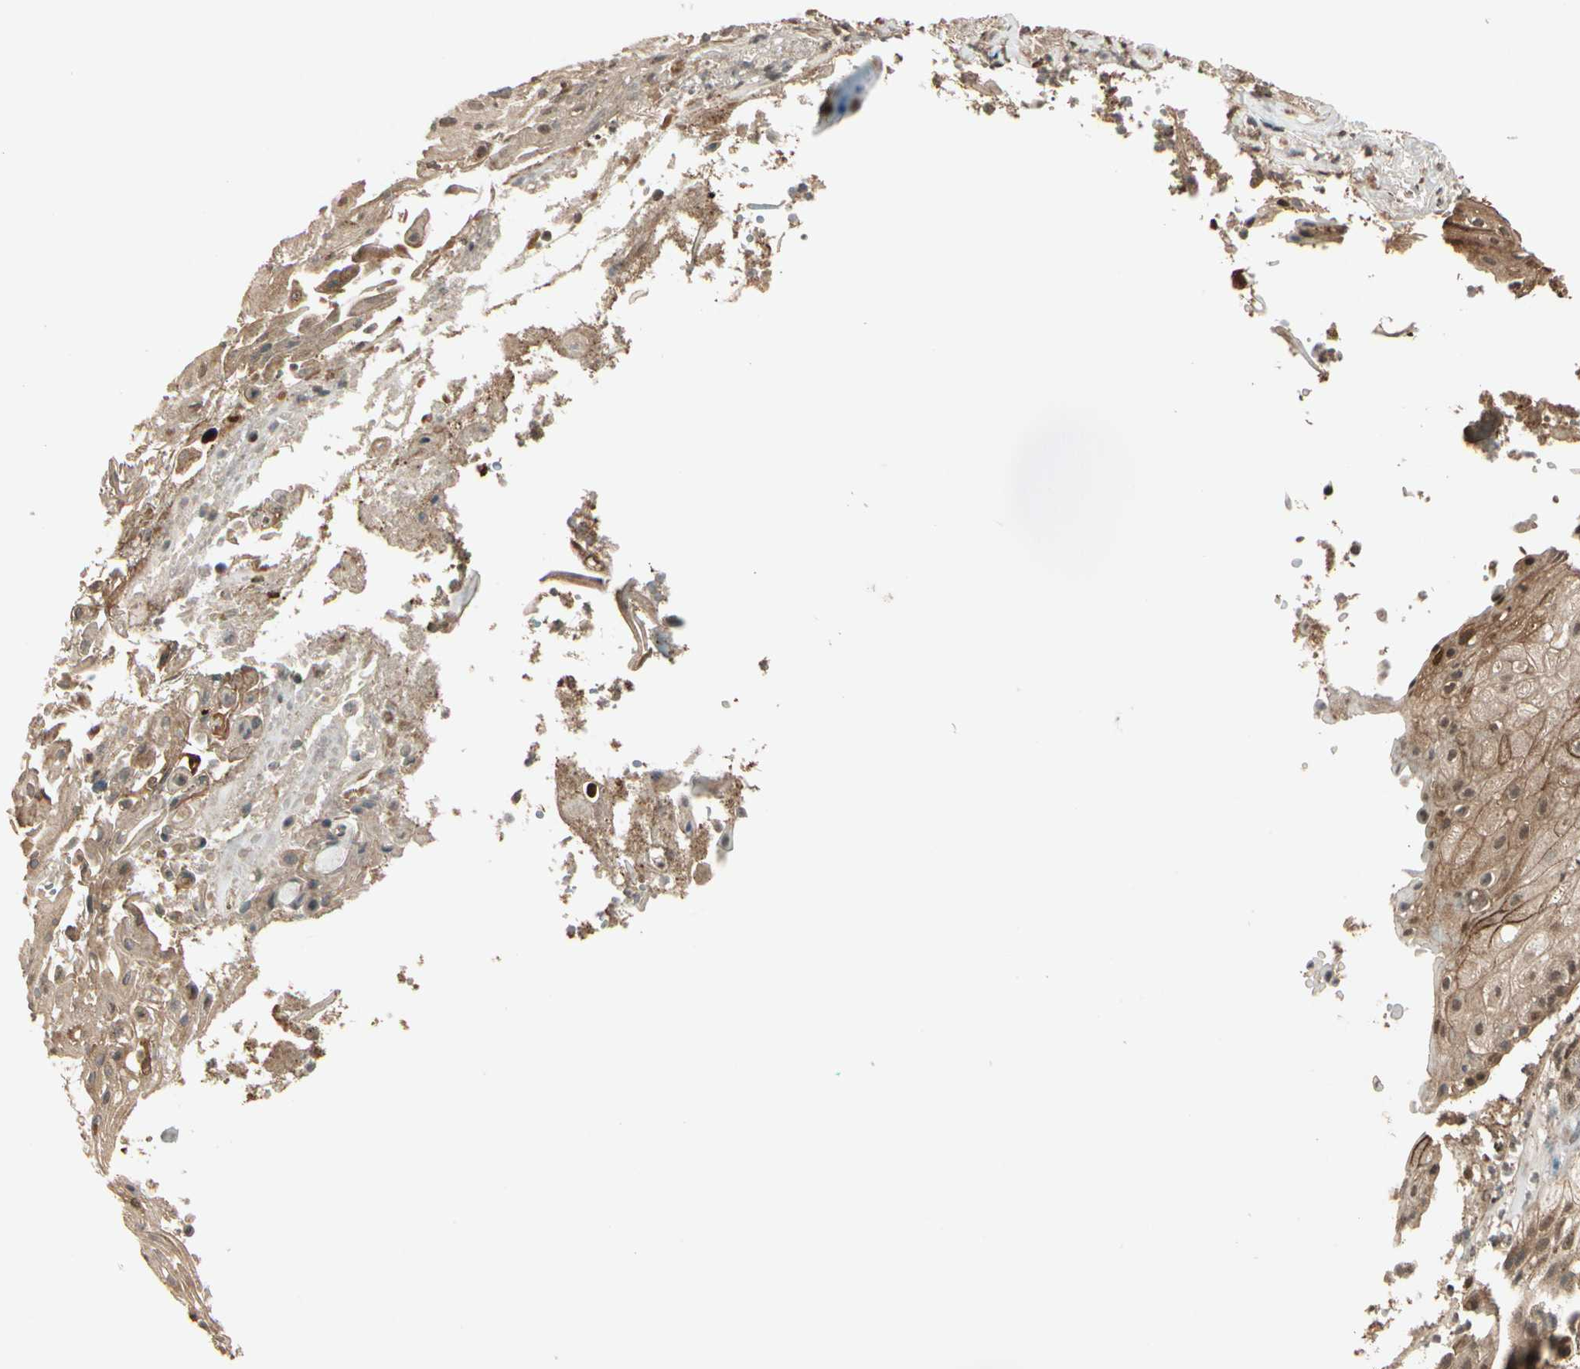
{"staining": {"intensity": "weak", "quantity": ">75%", "location": "cytoplasmic/membranous"}, "tissue": "skin cancer", "cell_type": "Tumor cells", "image_type": "cancer", "snomed": [{"axis": "morphology", "description": "Squamous cell carcinoma, NOS"}, {"axis": "topography", "description": "Skin"}], "caption": "Protein staining exhibits weak cytoplasmic/membranous expression in about >75% of tumor cells in squamous cell carcinoma (skin).", "gene": "GLUL", "patient": {"sex": "male", "age": 65}}